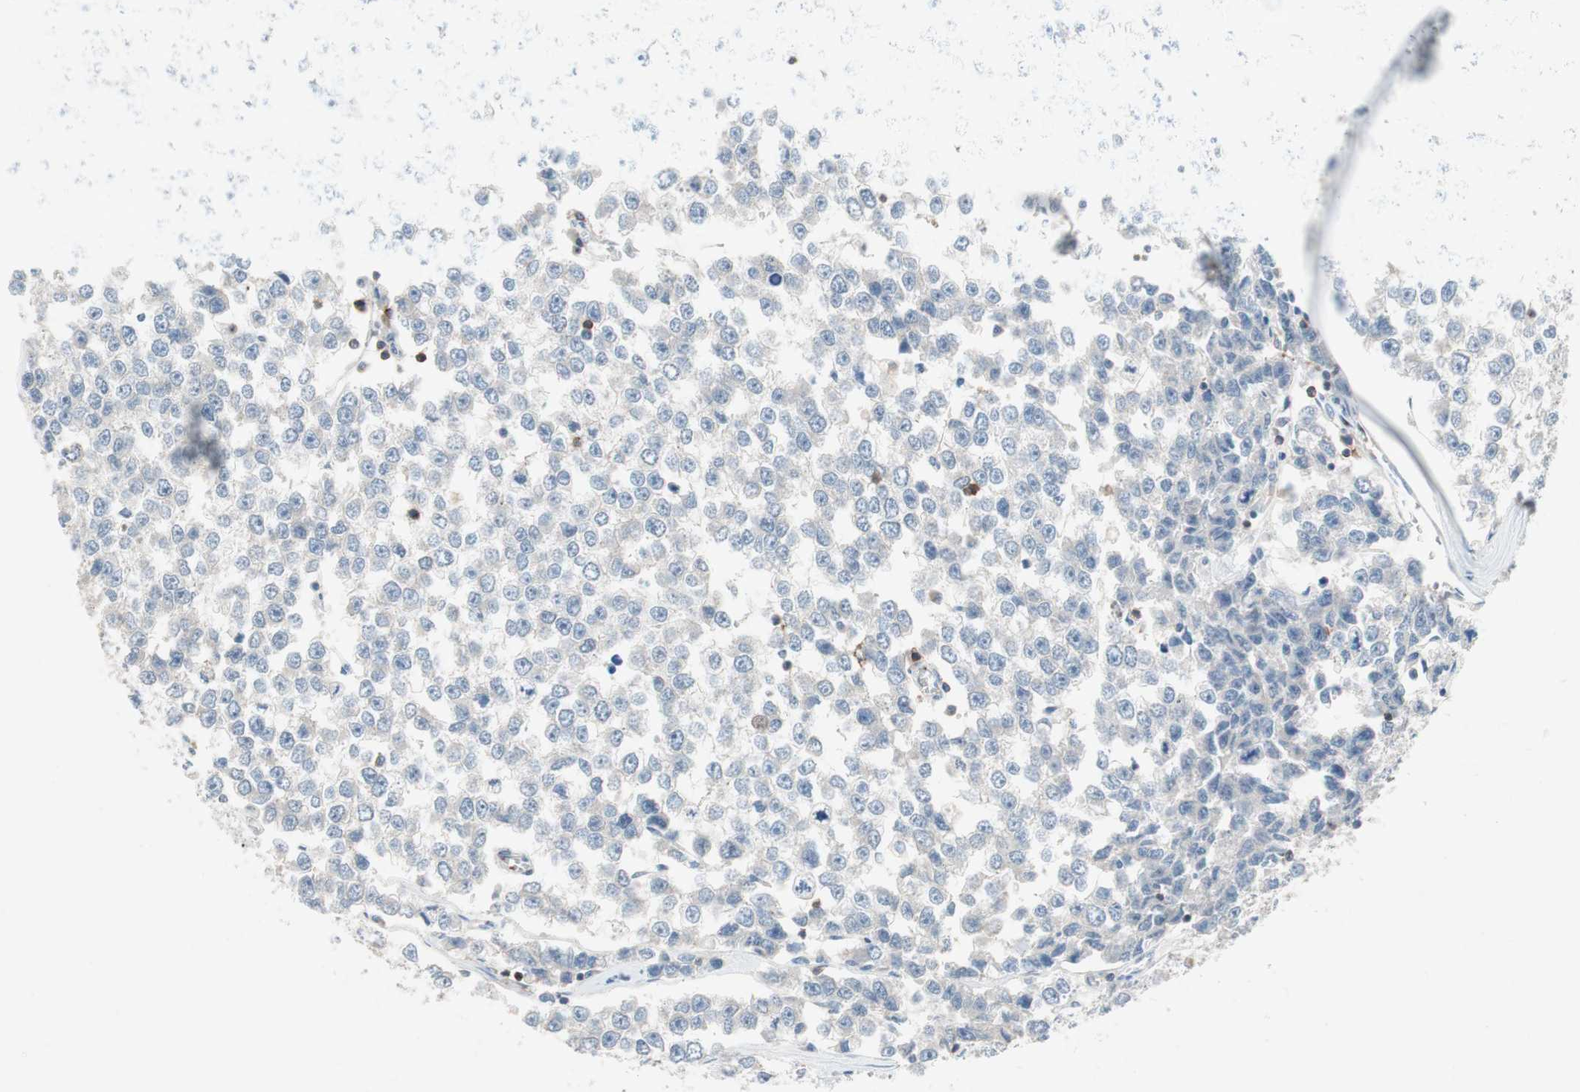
{"staining": {"intensity": "negative", "quantity": "none", "location": "none"}, "tissue": "testis cancer", "cell_type": "Tumor cells", "image_type": "cancer", "snomed": [{"axis": "morphology", "description": "Seminoma, NOS"}, {"axis": "morphology", "description": "Carcinoma, Embryonal, NOS"}, {"axis": "topography", "description": "Testis"}], "caption": "Testis cancer (seminoma) stained for a protein using IHC reveals no positivity tumor cells.", "gene": "GALT", "patient": {"sex": "male", "age": 52}}